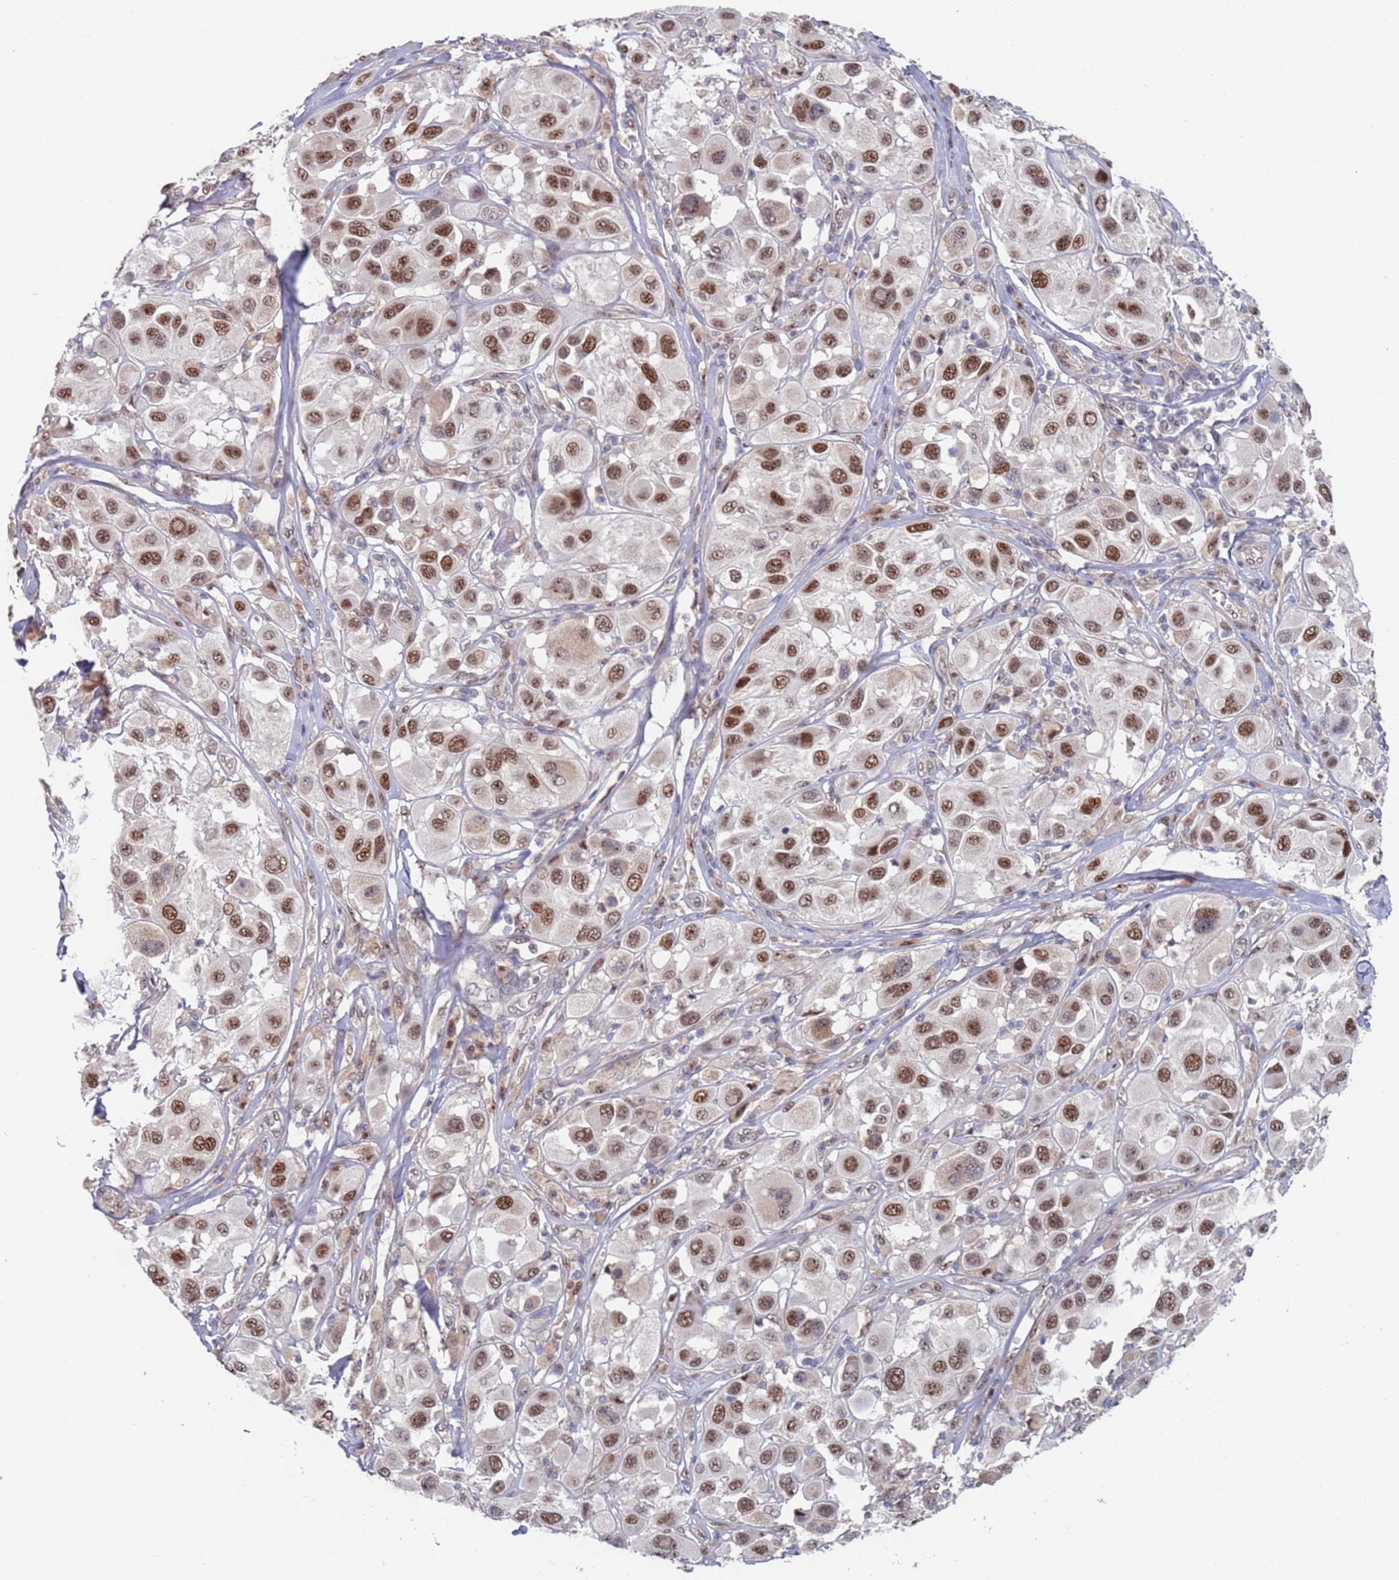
{"staining": {"intensity": "moderate", "quantity": ">75%", "location": "nuclear"}, "tissue": "melanoma", "cell_type": "Tumor cells", "image_type": "cancer", "snomed": [{"axis": "morphology", "description": "Malignant melanoma, Metastatic site"}, {"axis": "topography", "description": "Skin"}], "caption": "Immunohistochemical staining of malignant melanoma (metastatic site) demonstrates medium levels of moderate nuclear protein staining in about >75% of tumor cells.", "gene": "RPP25", "patient": {"sex": "male", "age": 41}}